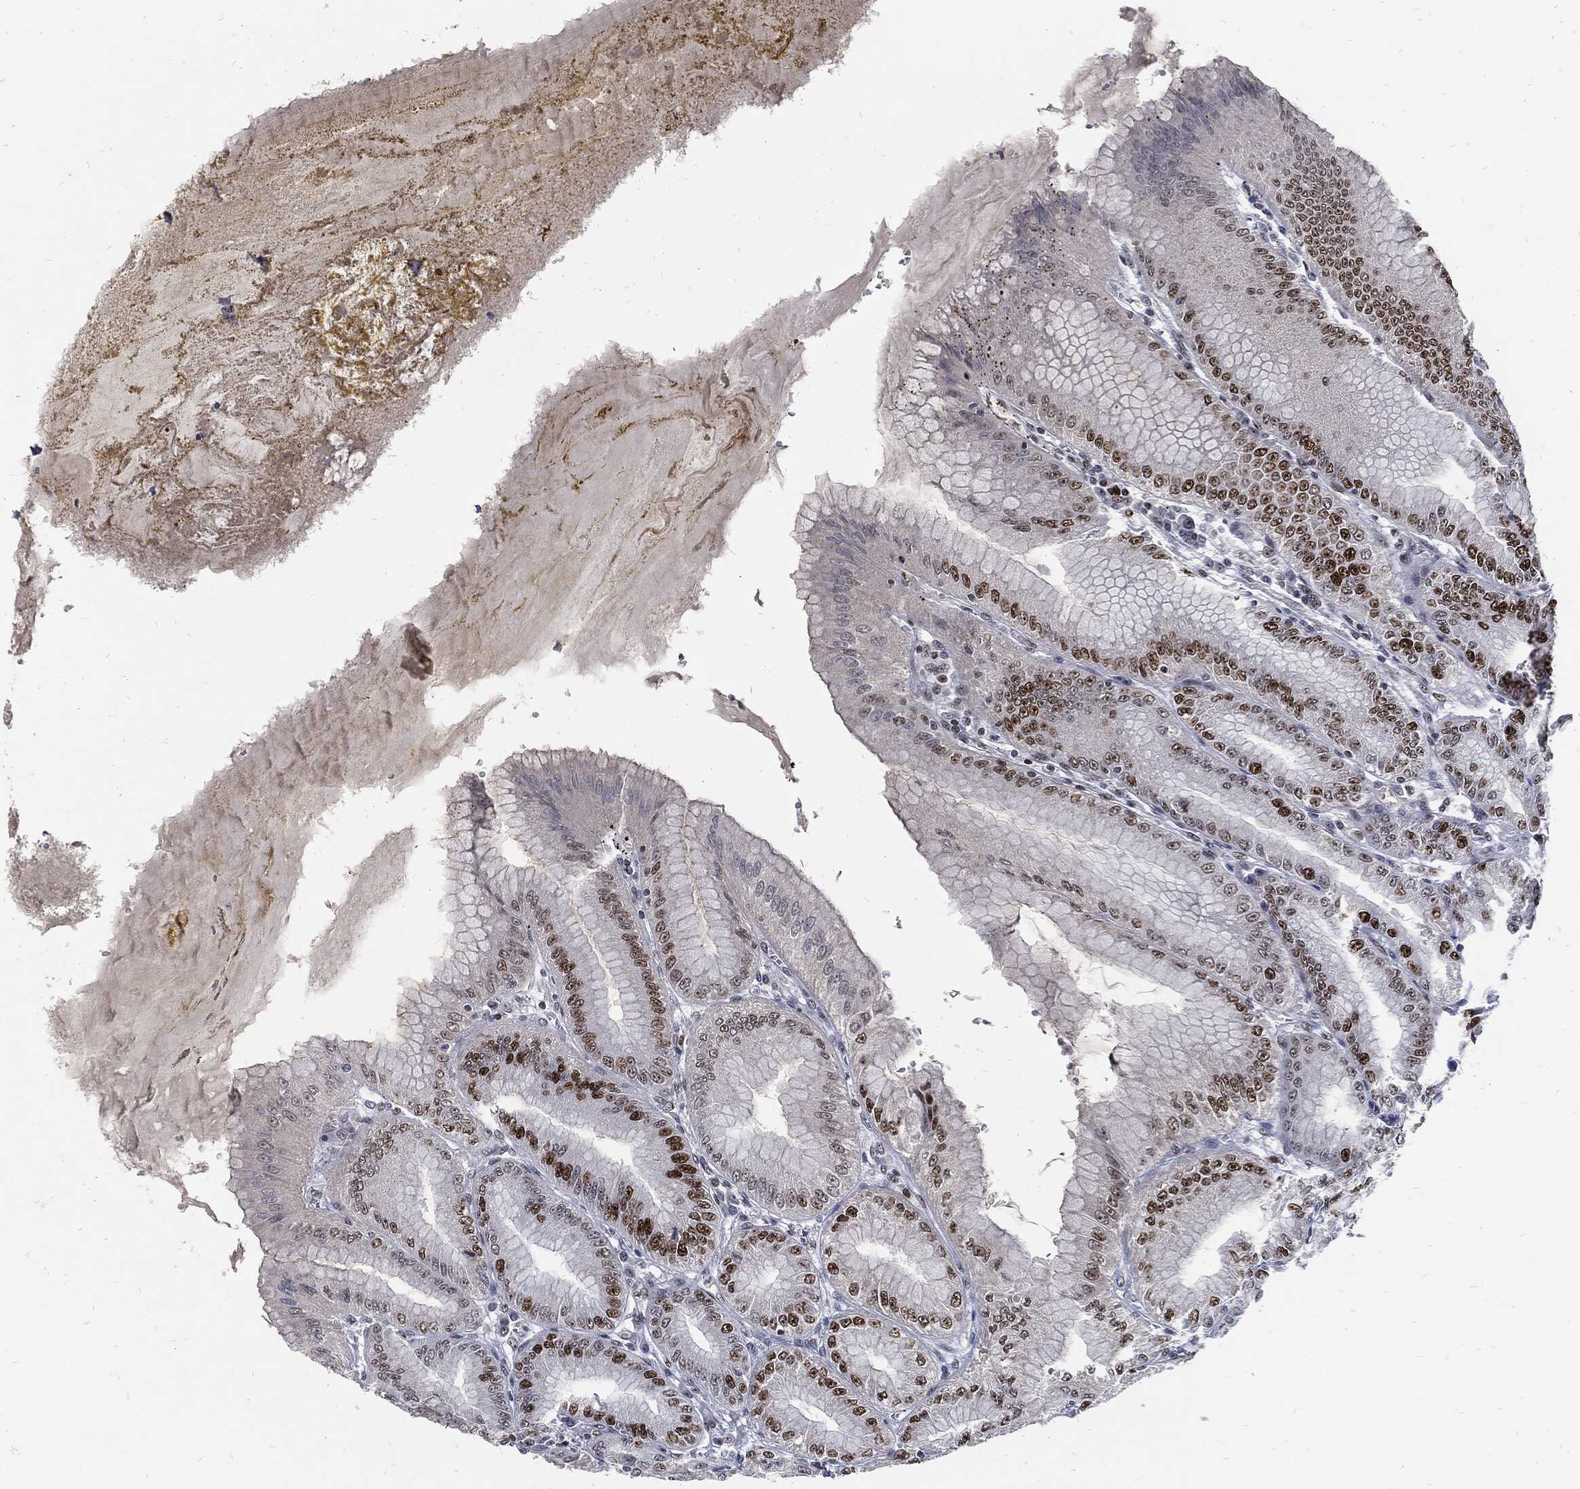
{"staining": {"intensity": "strong", "quantity": "<25%", "location": "nuclear"}, "tissue": "stomach", "cell_type": "Glandular cells", "image_type": "normal", "snomed": [{"axis": "morphology", "description": "Normal tissue, NOS"}, {"axis": "topography", "description": "Stomach"}], "caption": "Protein positivity by immunohistochemistry shows strong nuclear staining in approximately <25% of glandular cells in unremarkable stomach.", "gene": "NBN", "patient": {"sex": "male", "age": 71}}